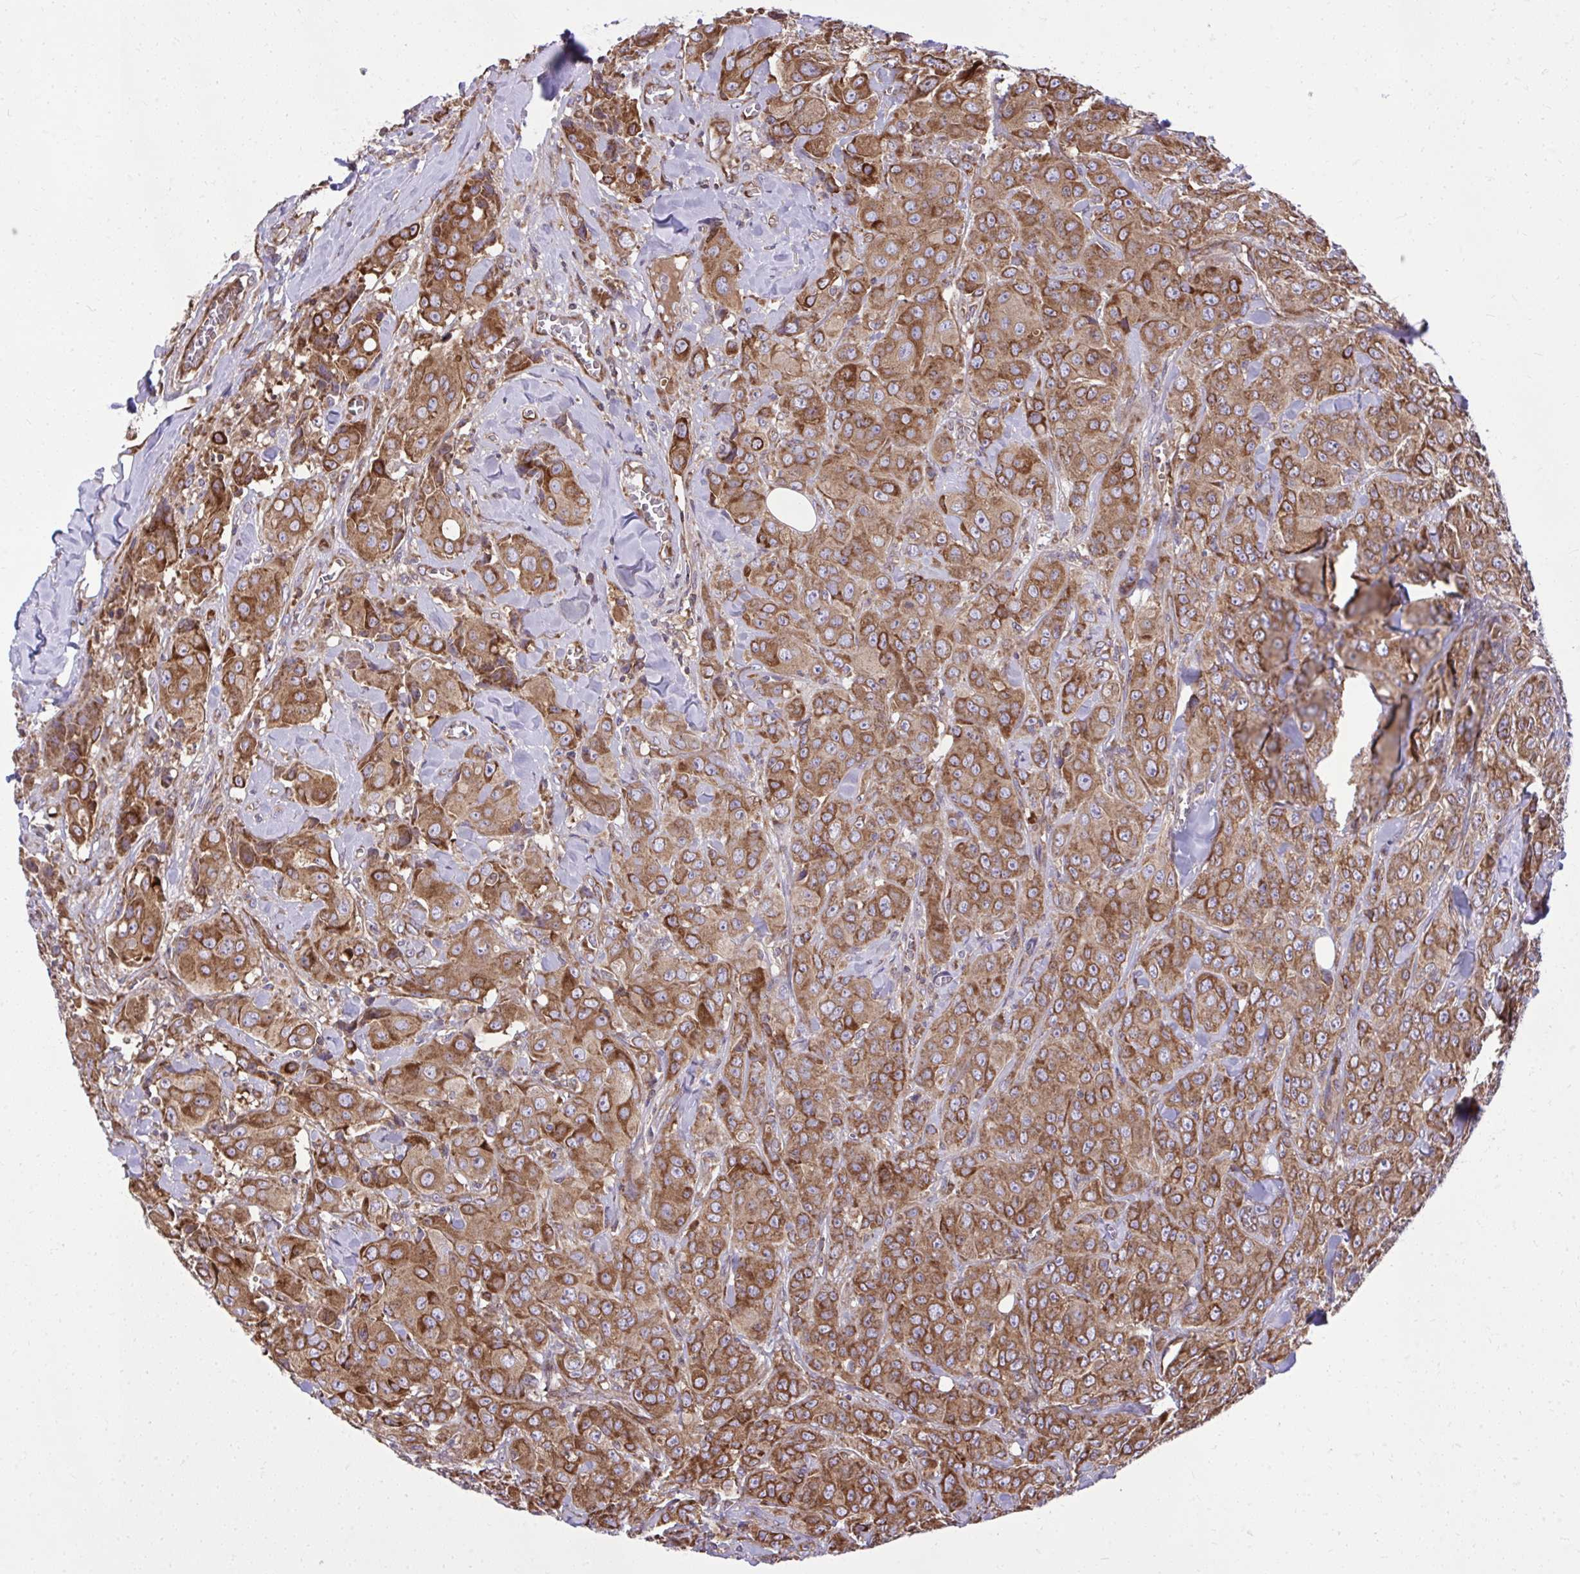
{"staining": {"intensity": "moderate", "quantity": ">75%", "location": "cytoplasmic/membranous"}, "tissue": "breast cancer", "cell_type": "Tumor cells", "image_type": "cancer", "snomed": [{"axis": "morphology", "description": "Normal tissue, NOS"}, {"axis": "morphology", "description": "Duct carcinoma"}, {"axis": "topography", "description": "Breast"}], "caption": "Immunohistochemistry (IHC) staining of breast cancer, which displays medium levels of moderate cytoplasmic/membranous staining in approximately >75% of tumor cells indicating moderate cytoplasmic/membranous protein staining. The staining was performed using DAB (brown) for protein detection and nuclei were counterstained in hematoxylin (blue).", "gene": "NMNAT3", "patient": {"sex": "female", "age": 43}}